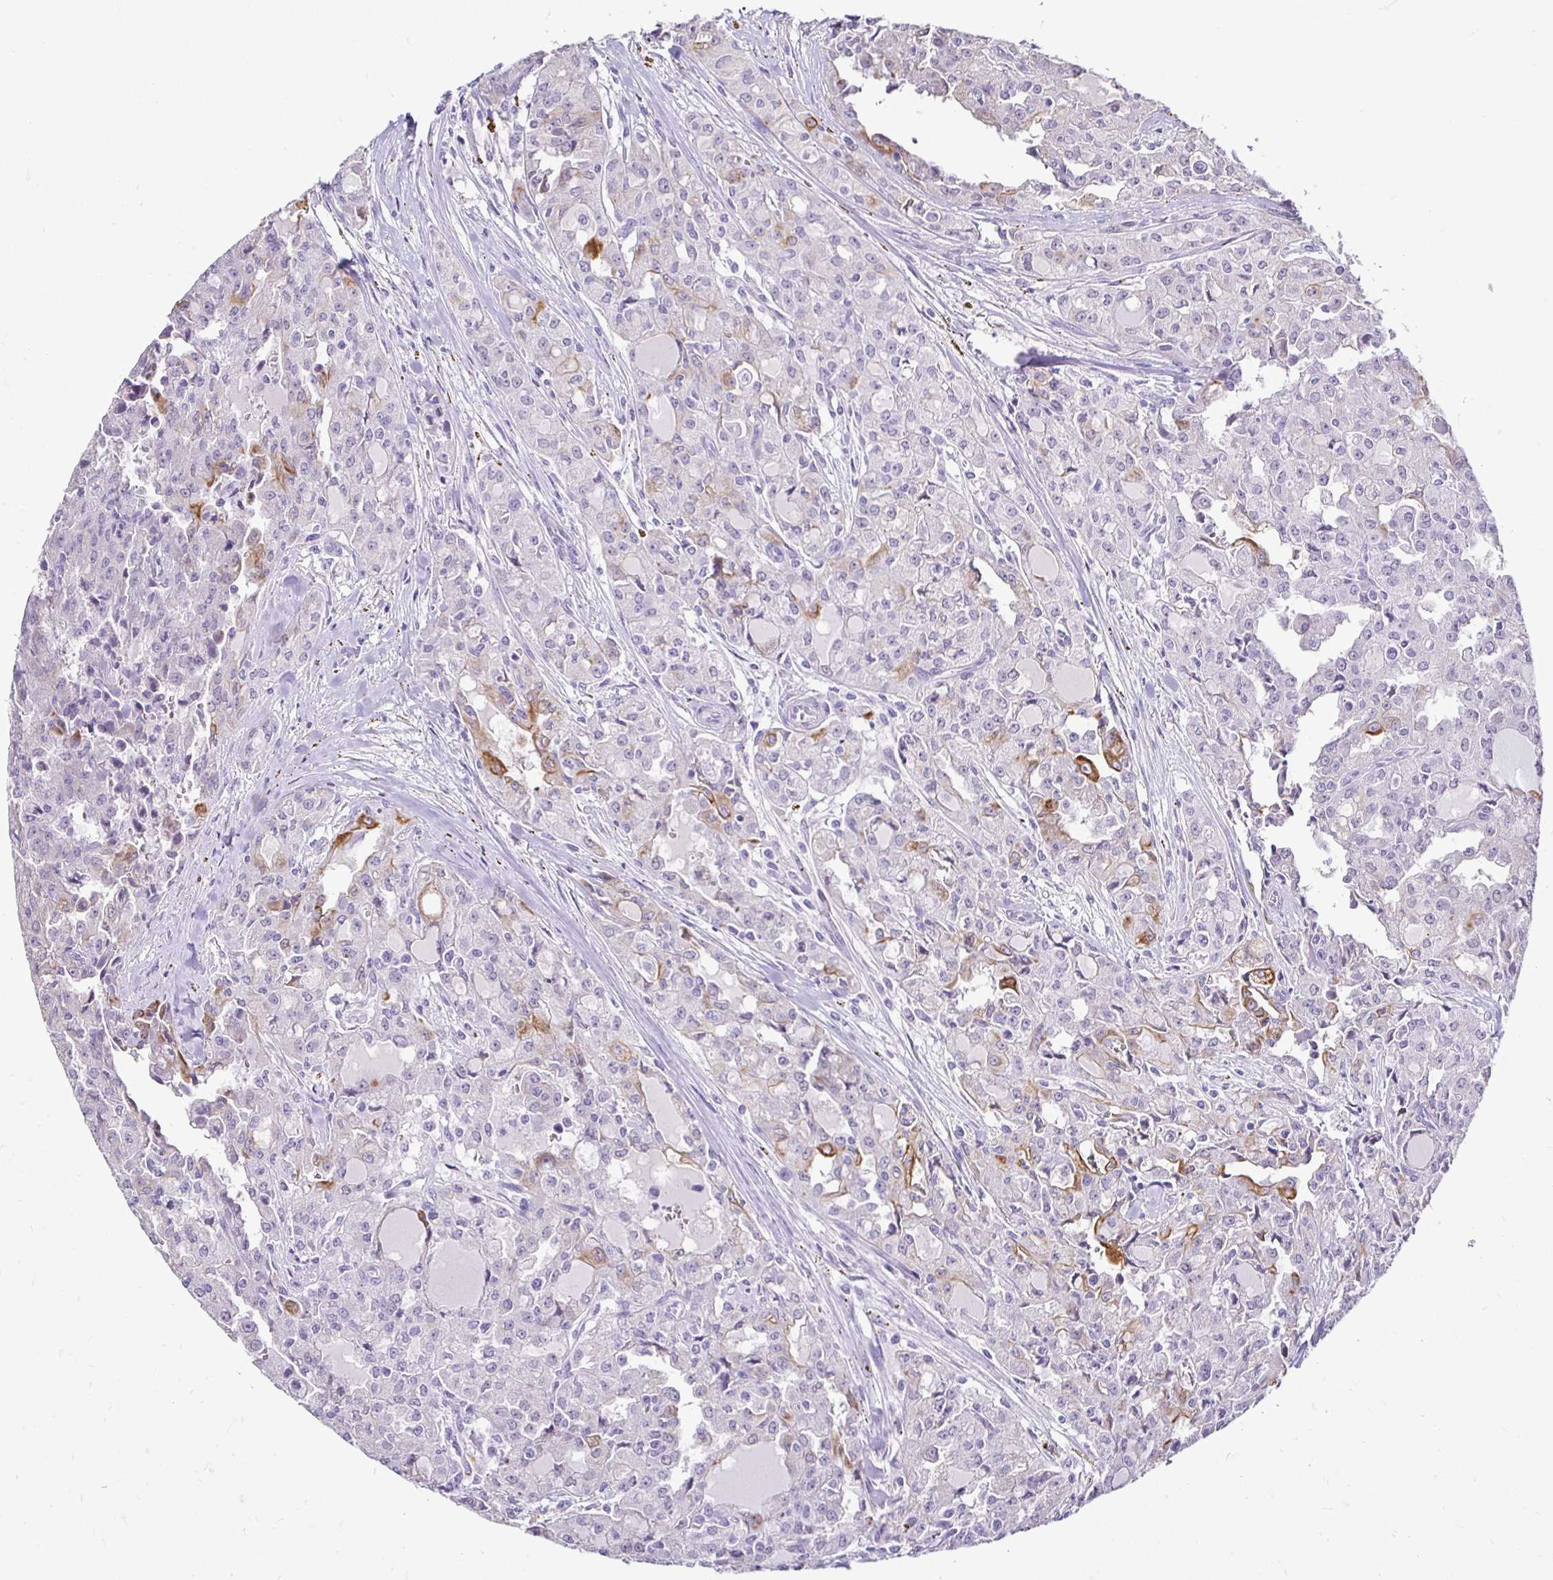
{"staining": {"intensity": "moderate", "quantity": "<25%", "location": "cytoplasmic/membranous"}, "tissue": "head and neck cancer", "cell_type": "Tumor cells", "image_type": "cancer", "snomed": [{"axis": "morphology", "description": "Adenocarcinoma, NOS"}, {"axis": "topography", "description": "Head-Neck"}], "caption": "Immunohistochemical staining of human head and neck adenocarcinoma reveals moderate cytoplasmic/membranous protein staining in about <25% of tumor cells. Using DAB (brown) and hematoxylin (blue) stains, captured at high magnification using brightfield microscopy.", "gene": "TAF1D", "patient": {"sex": "male", "age": 64}}